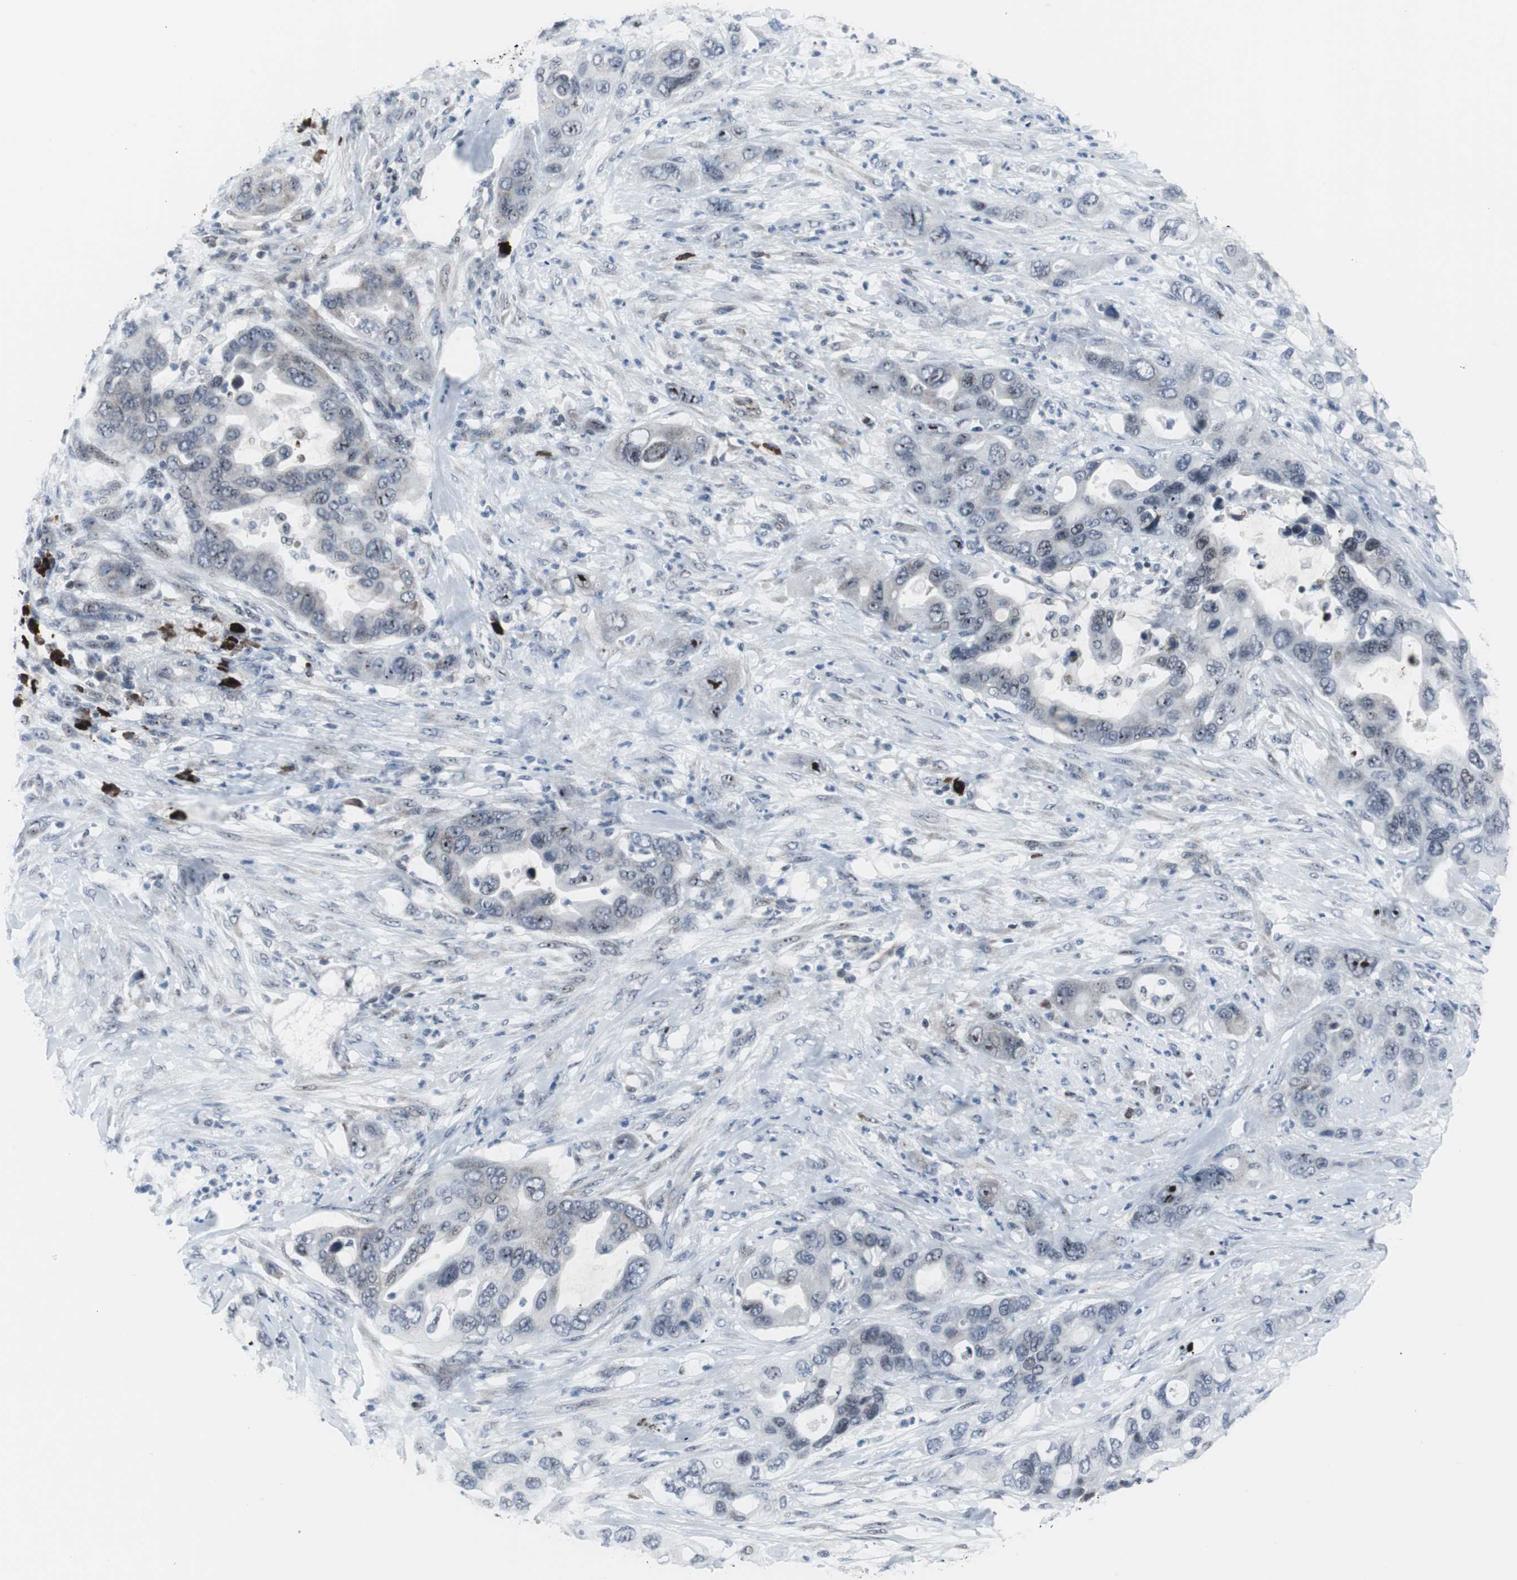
{"staining": {"intensity": "negative", "quantity": "none", "location": "none"}, "tissue": "pancreatic cancer", "cell_type": "Tumor cells", "image_type": "cancer", "snomed": [{"axis": "morphology", "description": "Adenocarcinoma, NOS"}, {"axis": "topography", "description": "Pancreas"}], "caption": "Immunohistochemistry (IHC) micrograph of human pancreatic cancer stained for a protein (brown), which shows no staining in tumor cells.", "gene": "DOK1", "patient": {"sex": "female", "age": 71}}